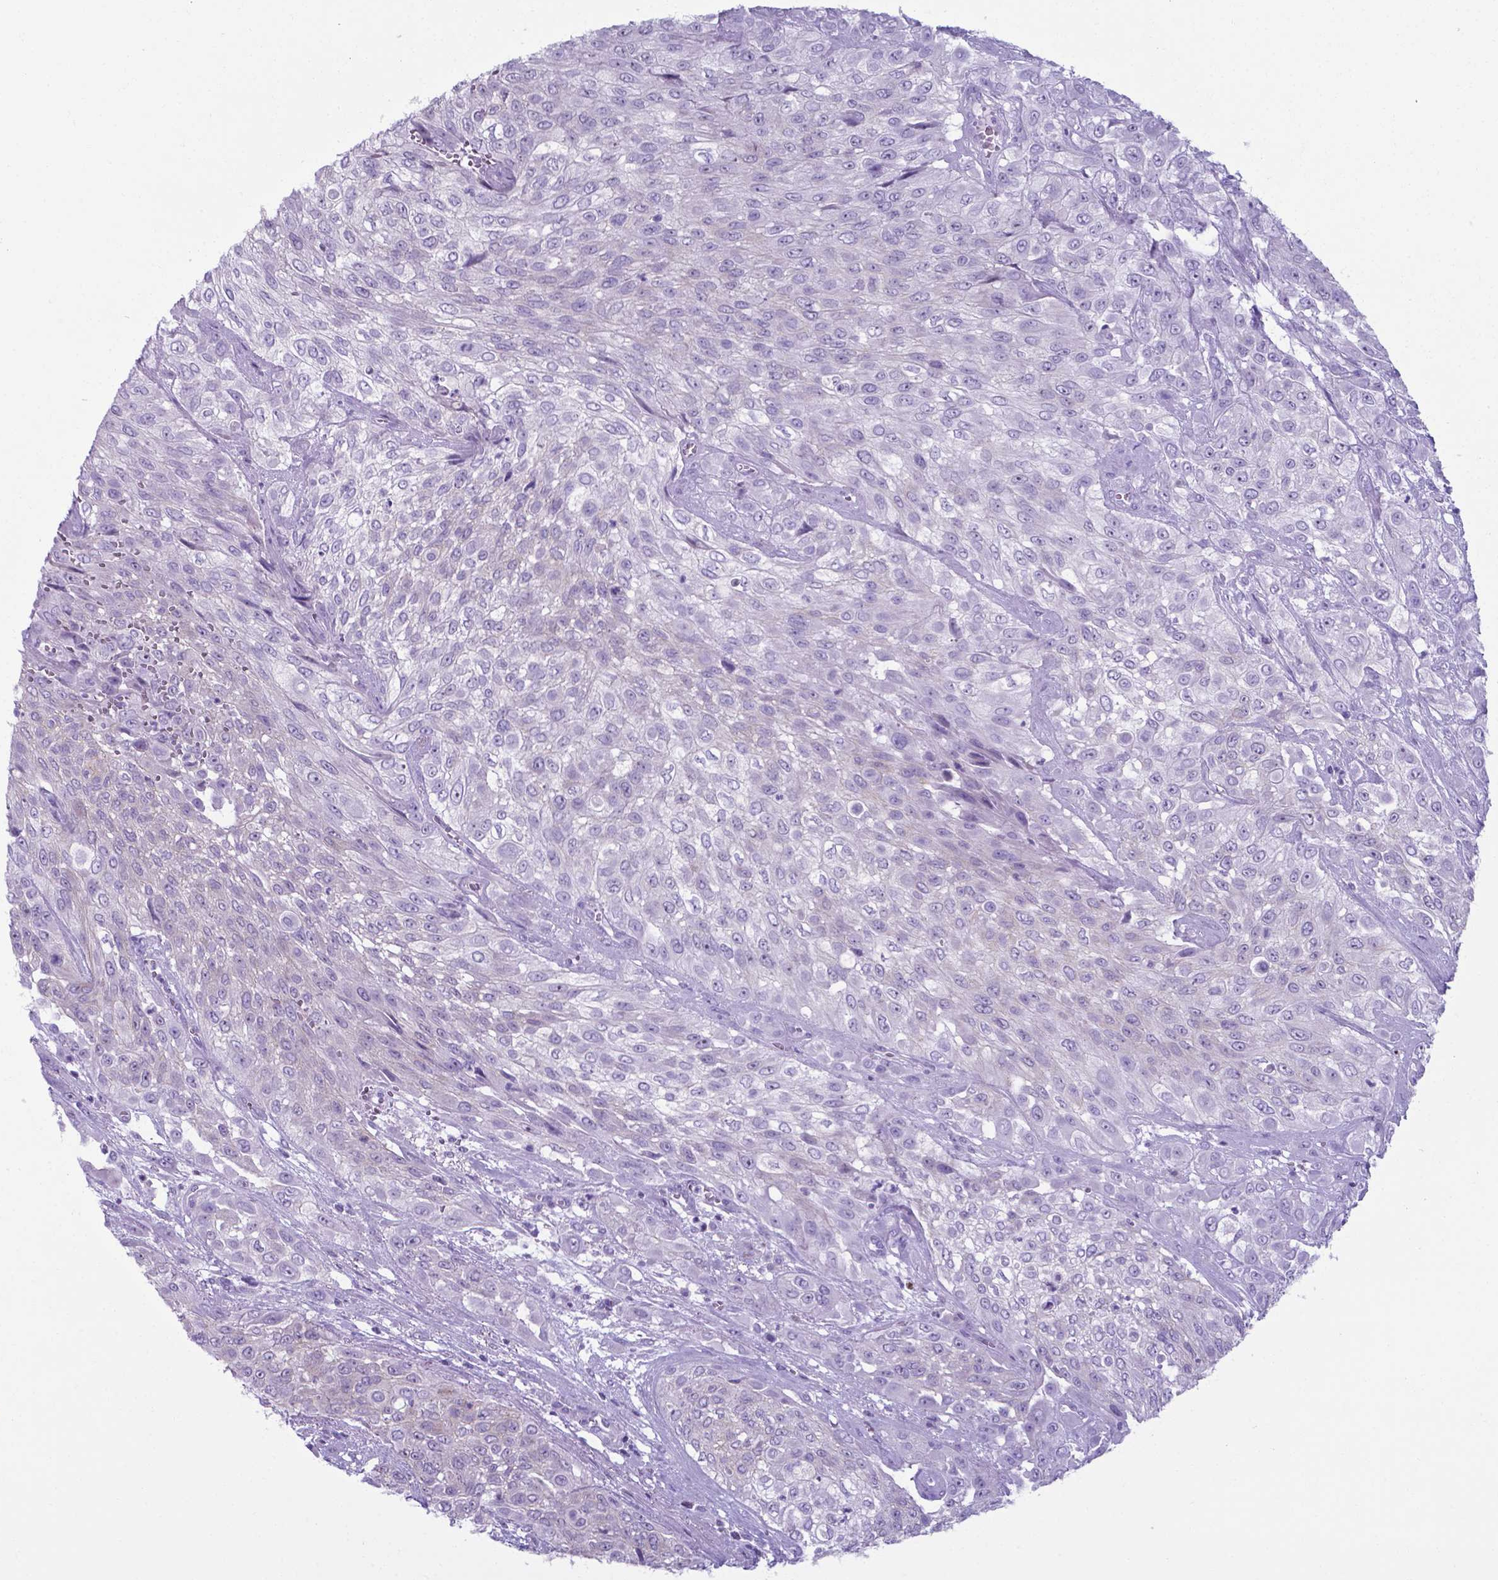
{"staining": {"intensity": "negative", "quantity": "none", "location": "none"}, "tissue": "urothelial cancer", "cell_type": "Tumor cells", "image_type": "cancer", "snomed": [{"axis": "morphology", "description": "Urothelial carcinoma, High grade"}, {"axis": "topography", "description": "Urinary bladder"}], "caption": "Urothelial cancer was stained to show a protein in brown. There is no significant staining in tumor cells.", "gene": "AP5B1", "patient": {"sex": "male", "age": 57}}